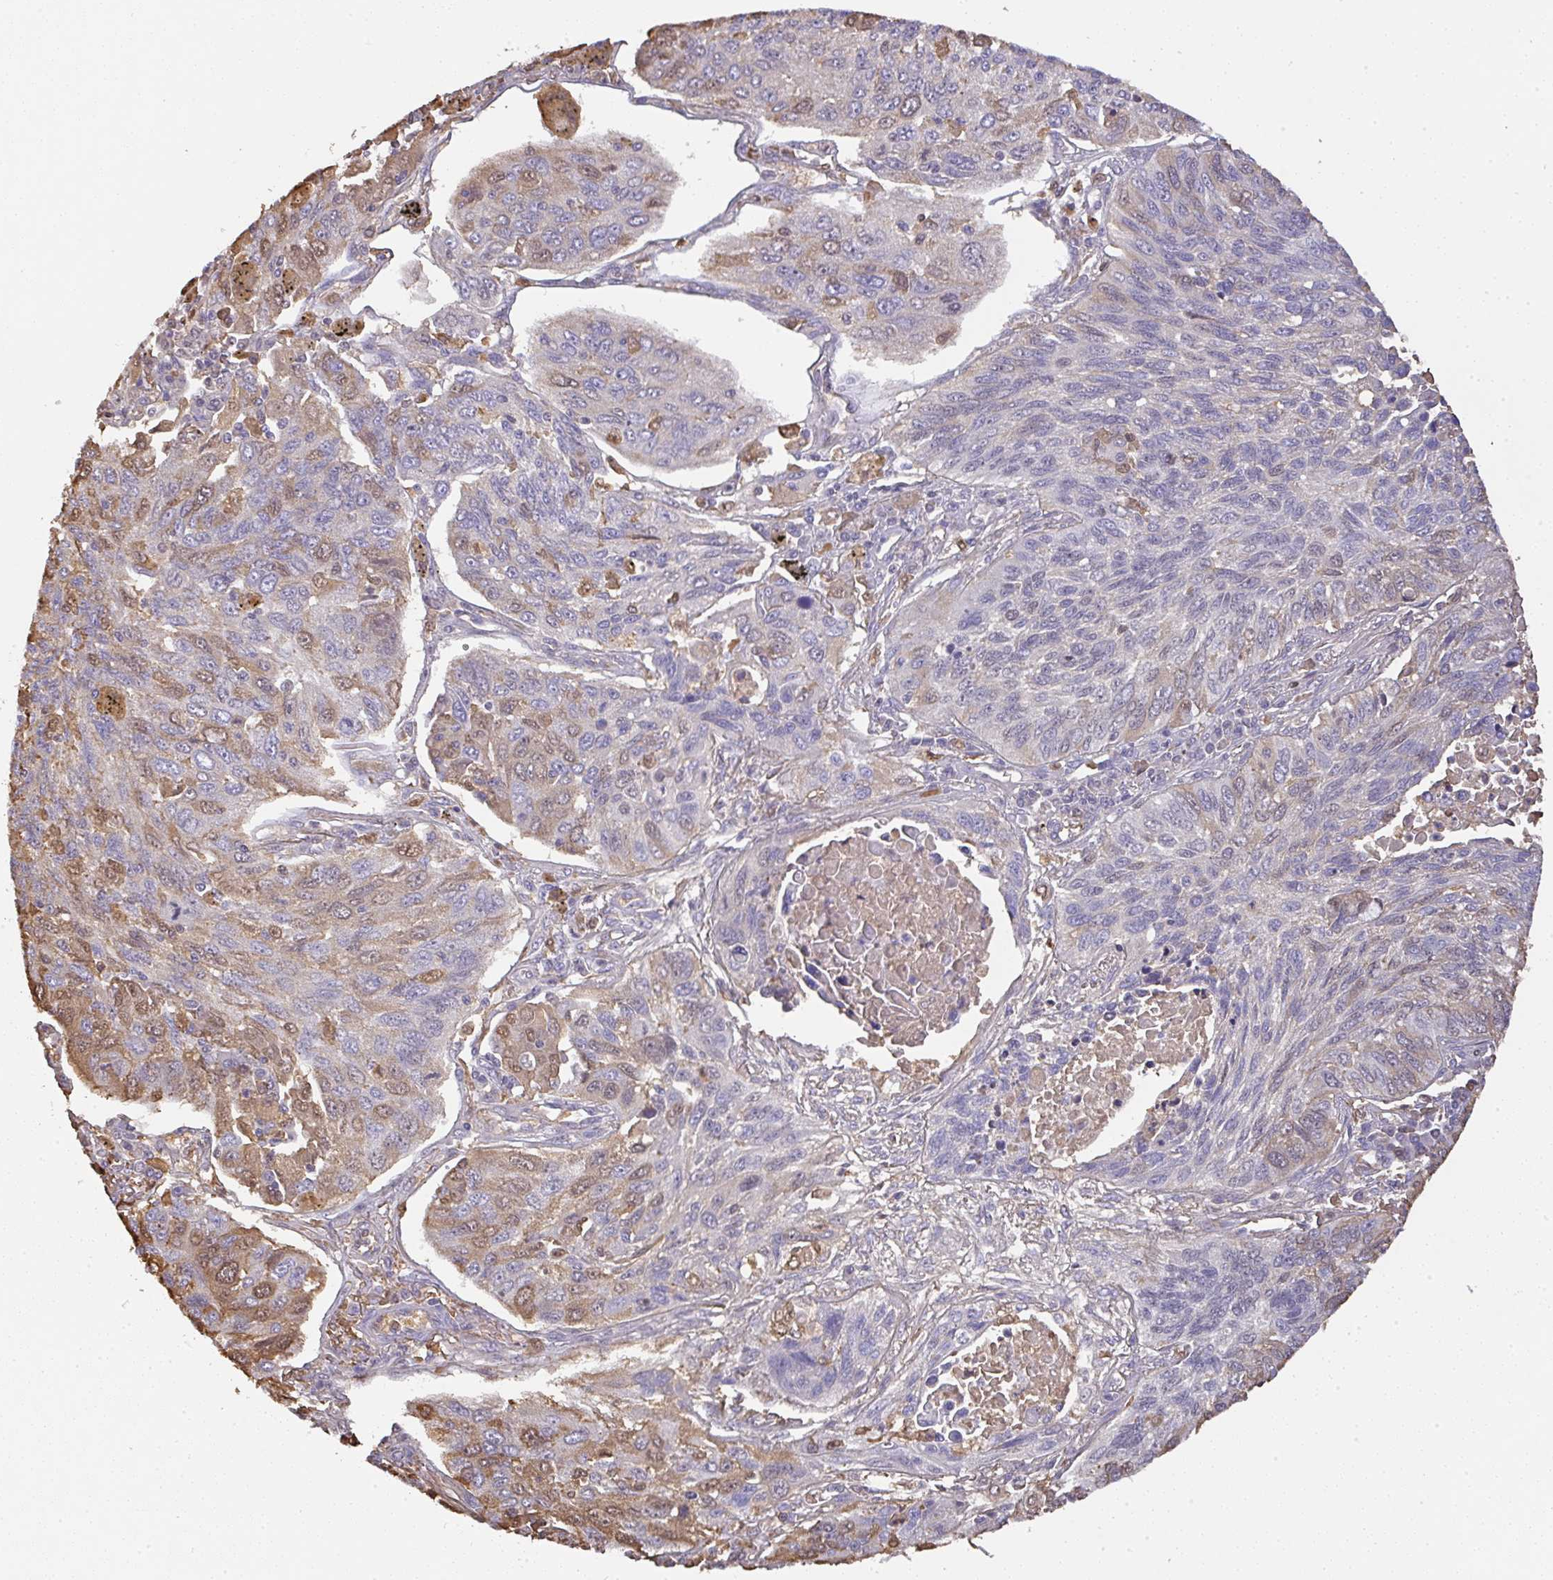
{"staining": {"intensity": "moderate", "quantity": "<25%", "location": "cytoplasmic/membranous"}, "tissue": "lung cancer", "cell_type": "Tumor cells", "image_type": "cancer", "snomed": [{"axis": "morphology", "description": "Squamous cell carcinoma, NOS"}, {"axis": "topography", "description": "Lung"}], "caption": "Lung squamous cell carcinoma tissue shows moderate cytoplasmic/membranous positivity in approximately <25% of tumor cells", "gene": "SMYD5", "patient": {"sex": "female", "age": 66}}